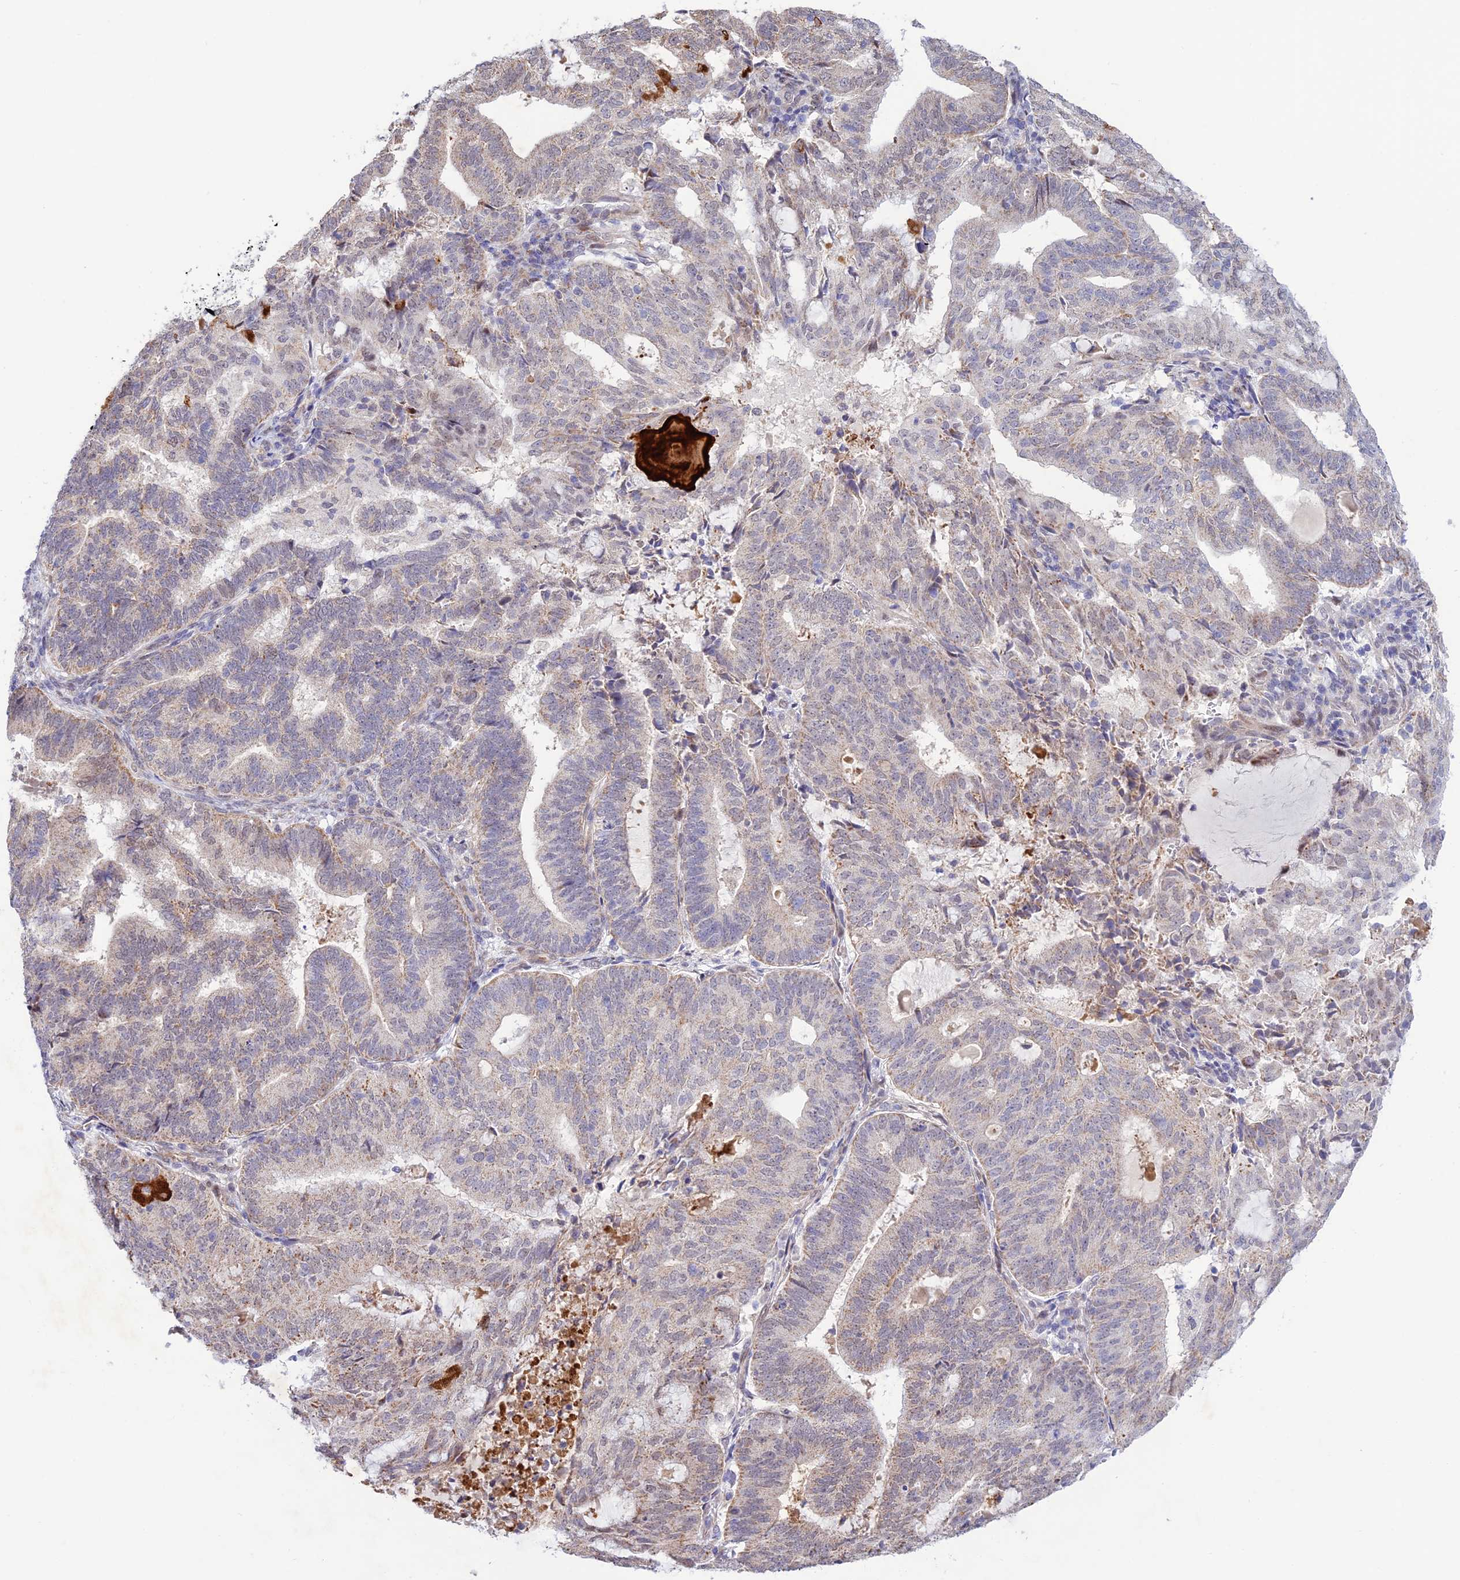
{"staining": {"intensity": "weak", "quantity": "25%-75%", "location": "cytoplasmic/membranous"}, "tissue": "endometrial cancer", "cell_type": "Tumor cells", "image_type": "cancer", "snomed": [{"axis": "morphology", "description": "Adenocarcinoma, NOS"}, {"axis": "topography", "description": "Endometrium"}], "caption": "High-magnification brightfield microscopy of endometrial cancer stained with DAB (brown) and counterstained with hematoxylin (blue). tumor cells exhibit weak cytoplasmic/membranous expression is identified in approximately25%-75% of cells. (brown staining indicates protein expression, while blue staining denotes nuclei).", "gene": "WDR55", "patient": {"sex": "female", "age": 70}}